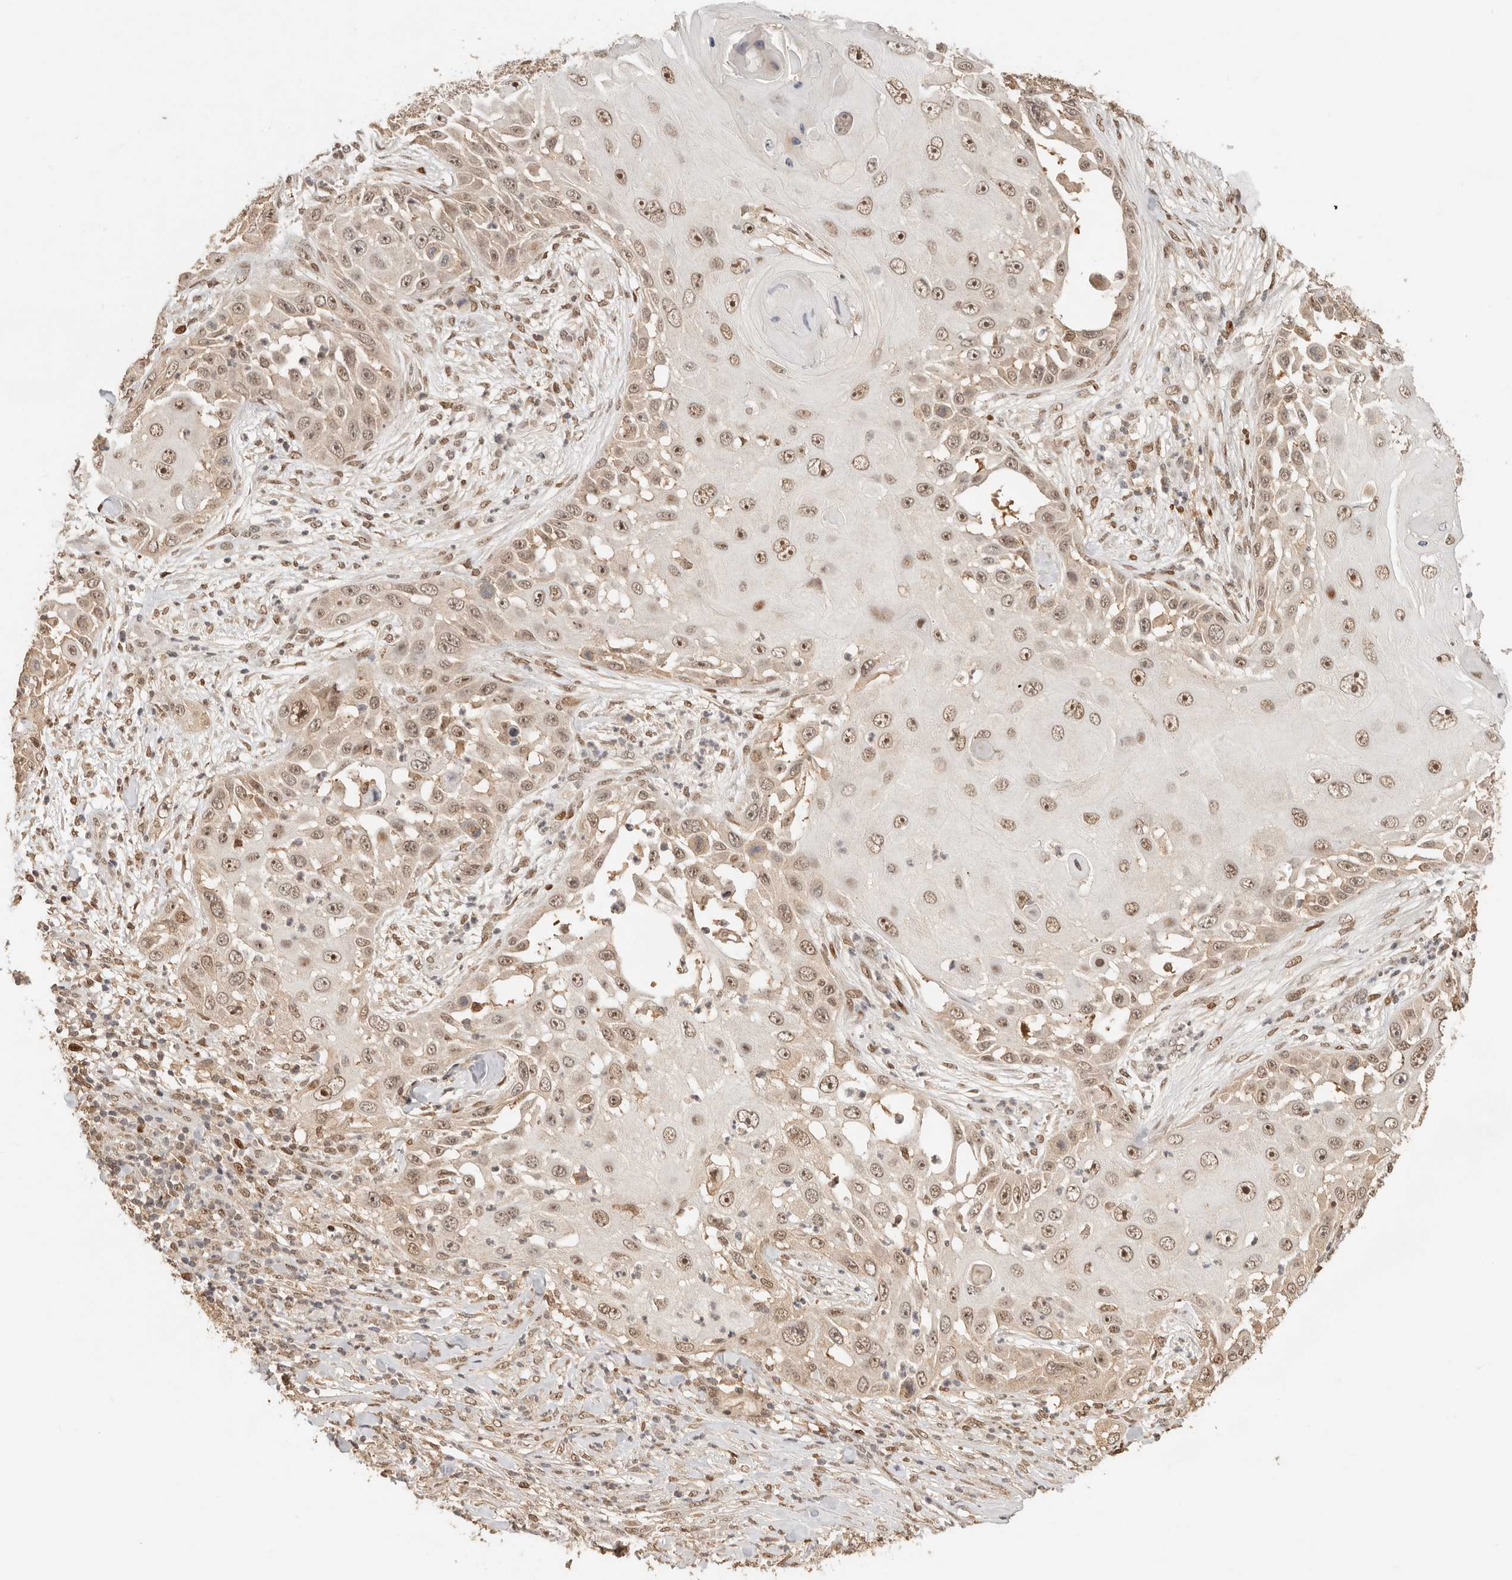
{"staining": {"intensity": "moderate", "quantity": ">75%", "location": "nuclear"}, "tissue": "skin cancer", "cell_type": "Tumor cells", "image_type": "cancer", "snomed": [{"axis": "morphology", "description": "Squamous cell carcinoma, NOS"}, {"axis": "topography", "description": "Skin"}], "caption": "Immunohistochemistry (IHC) histopathology image of squamous cell carcinoma (skin) stained for a protein (brown), which reveals medium levels of moderate nuclear staining in approximately >75% of tumor cells.", "gene": "NPAS2", "patient": {"sex": "female", "age": 44}}